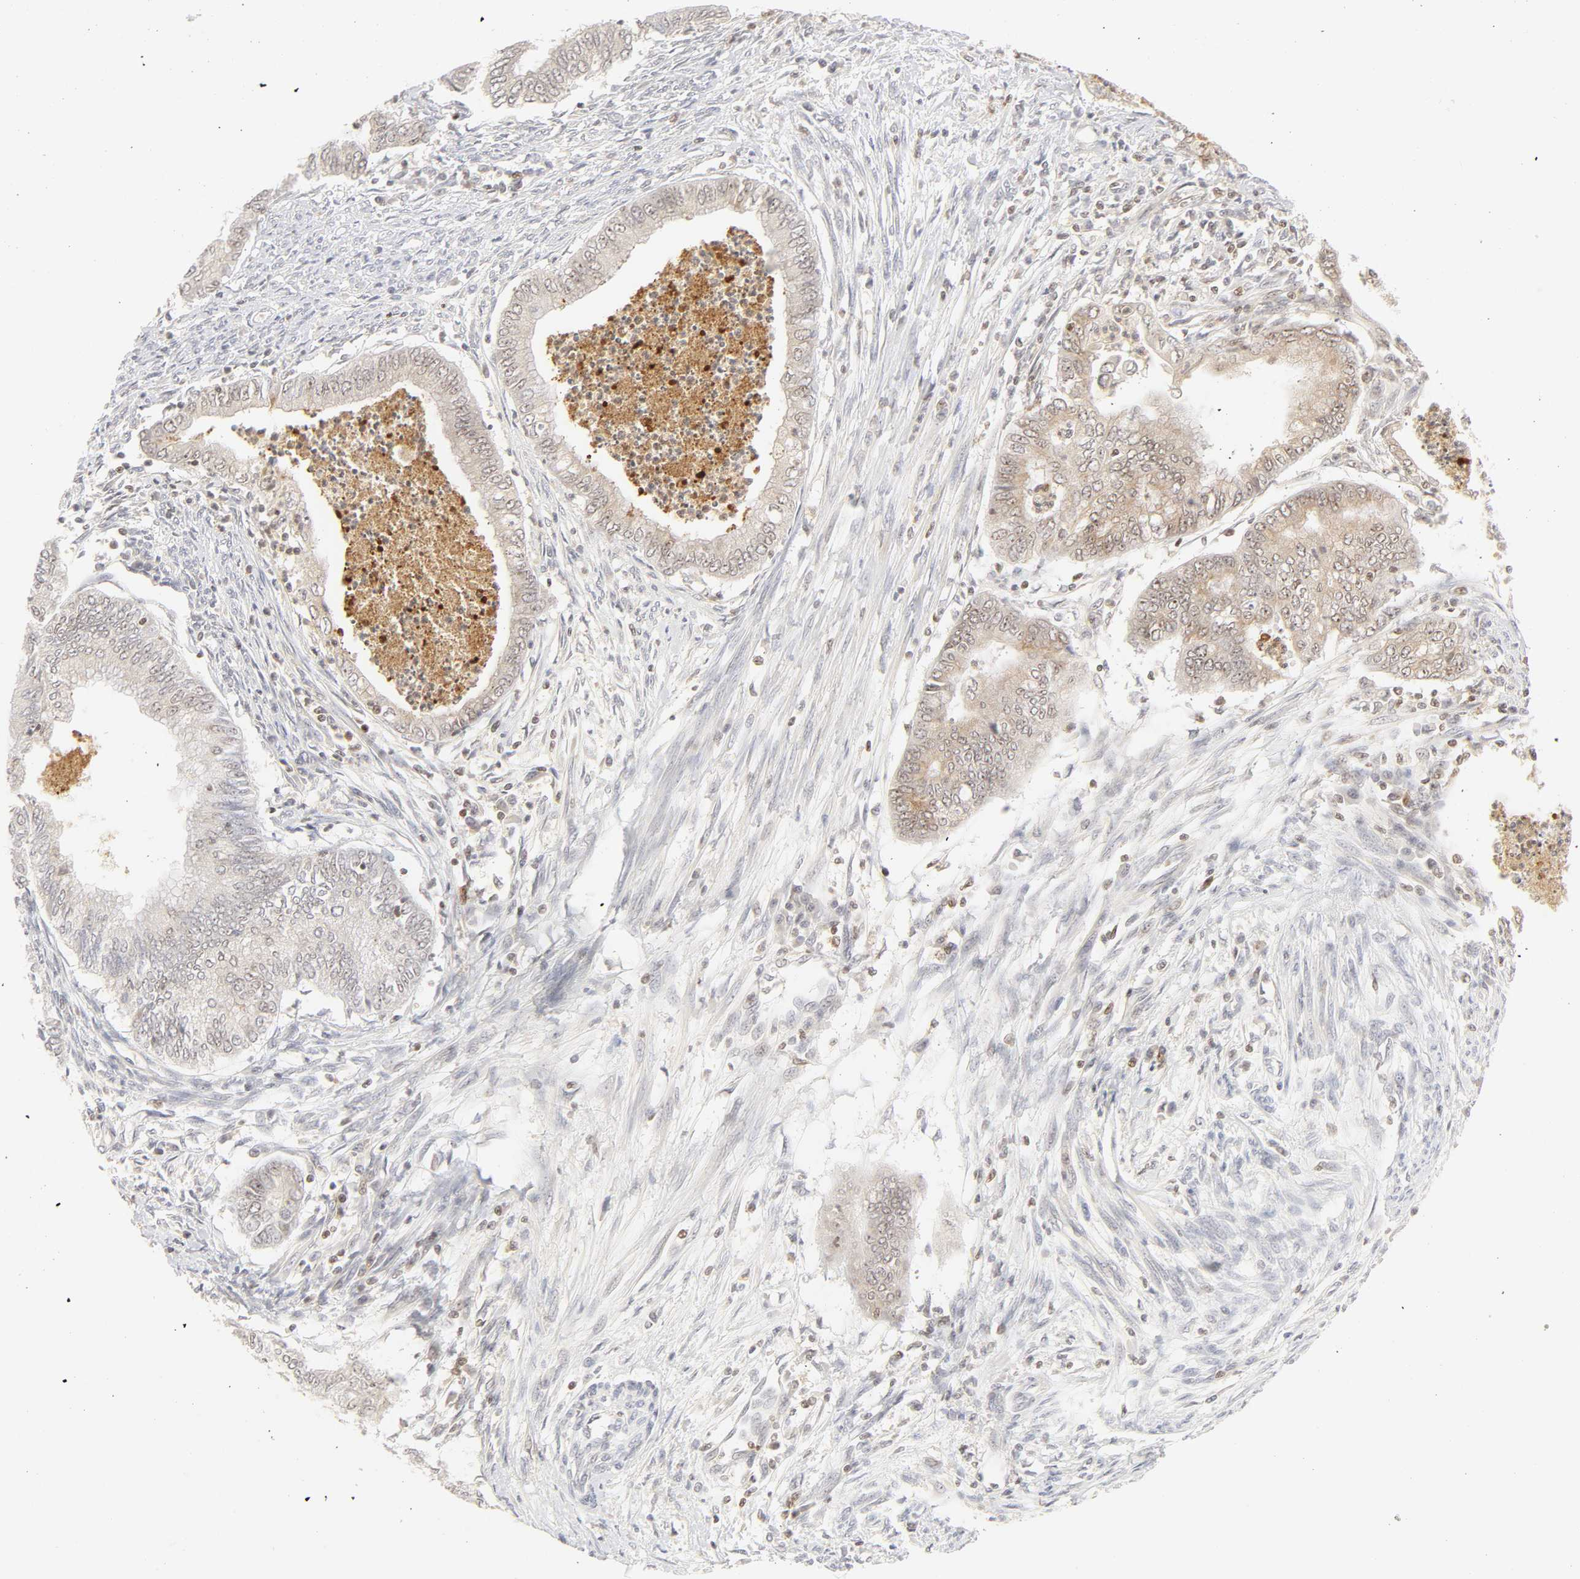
{"staining": {"intensity": "weak", "quantity": "25%-75%", "location": "cytoplasmic/membranous"}, "tissue": "endometrial cancer", "cell_type": "Tumor cells", "image_type": "cancer", "snomed": [{"axis": "morphology", "description": "Adenocarcinoma, NOS"}, {"axis": "topography", "description": "Endometrium"}], "caption": "Protein staining of endometrial cancer (adenocarcinoma) tissue demonstrates weak cytoplasmic/membranous positivity in about 25%-75% of tumor cells.", "gene": "KIF2A", "patient": {"sex": "female", "age": 79}}